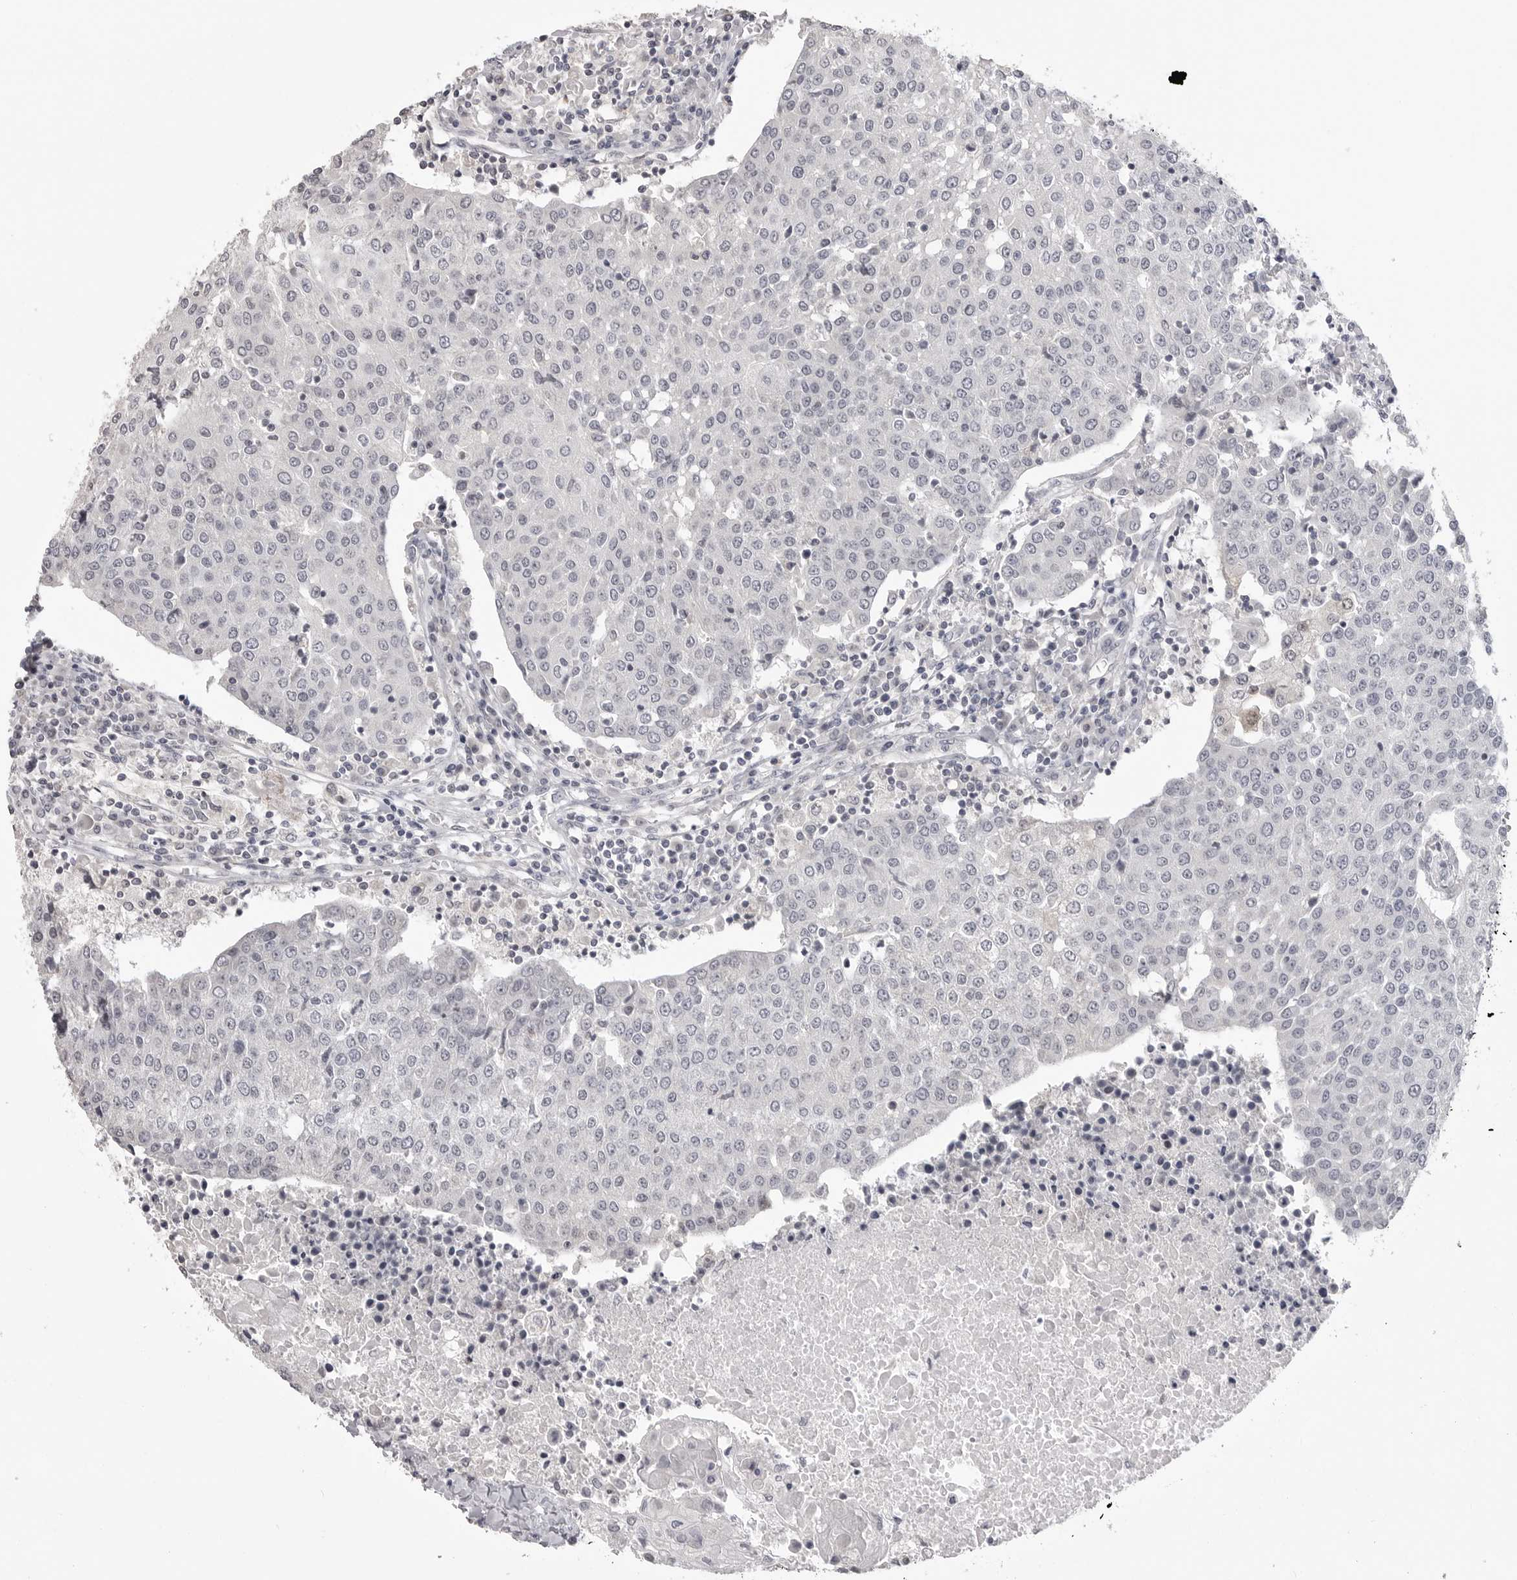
{"staining": {"intensity": "negative", "quantity": "none", "location": "none"}, "tissue": "urothelial cancer", "cell_type": "Tumor cells", "image_type": "cancer", "snomed": [{"axis": "morphology", "description": "Urothelial carcinoma, High grade"}, {"axis": "topography", "description": "Urinary bladder"}], "caption": "Tumor cells show no significant positivity in high-grade urothelial carcinoma.", "gene": "GPN2", "patient": {"sex": "female", "age": 85}}